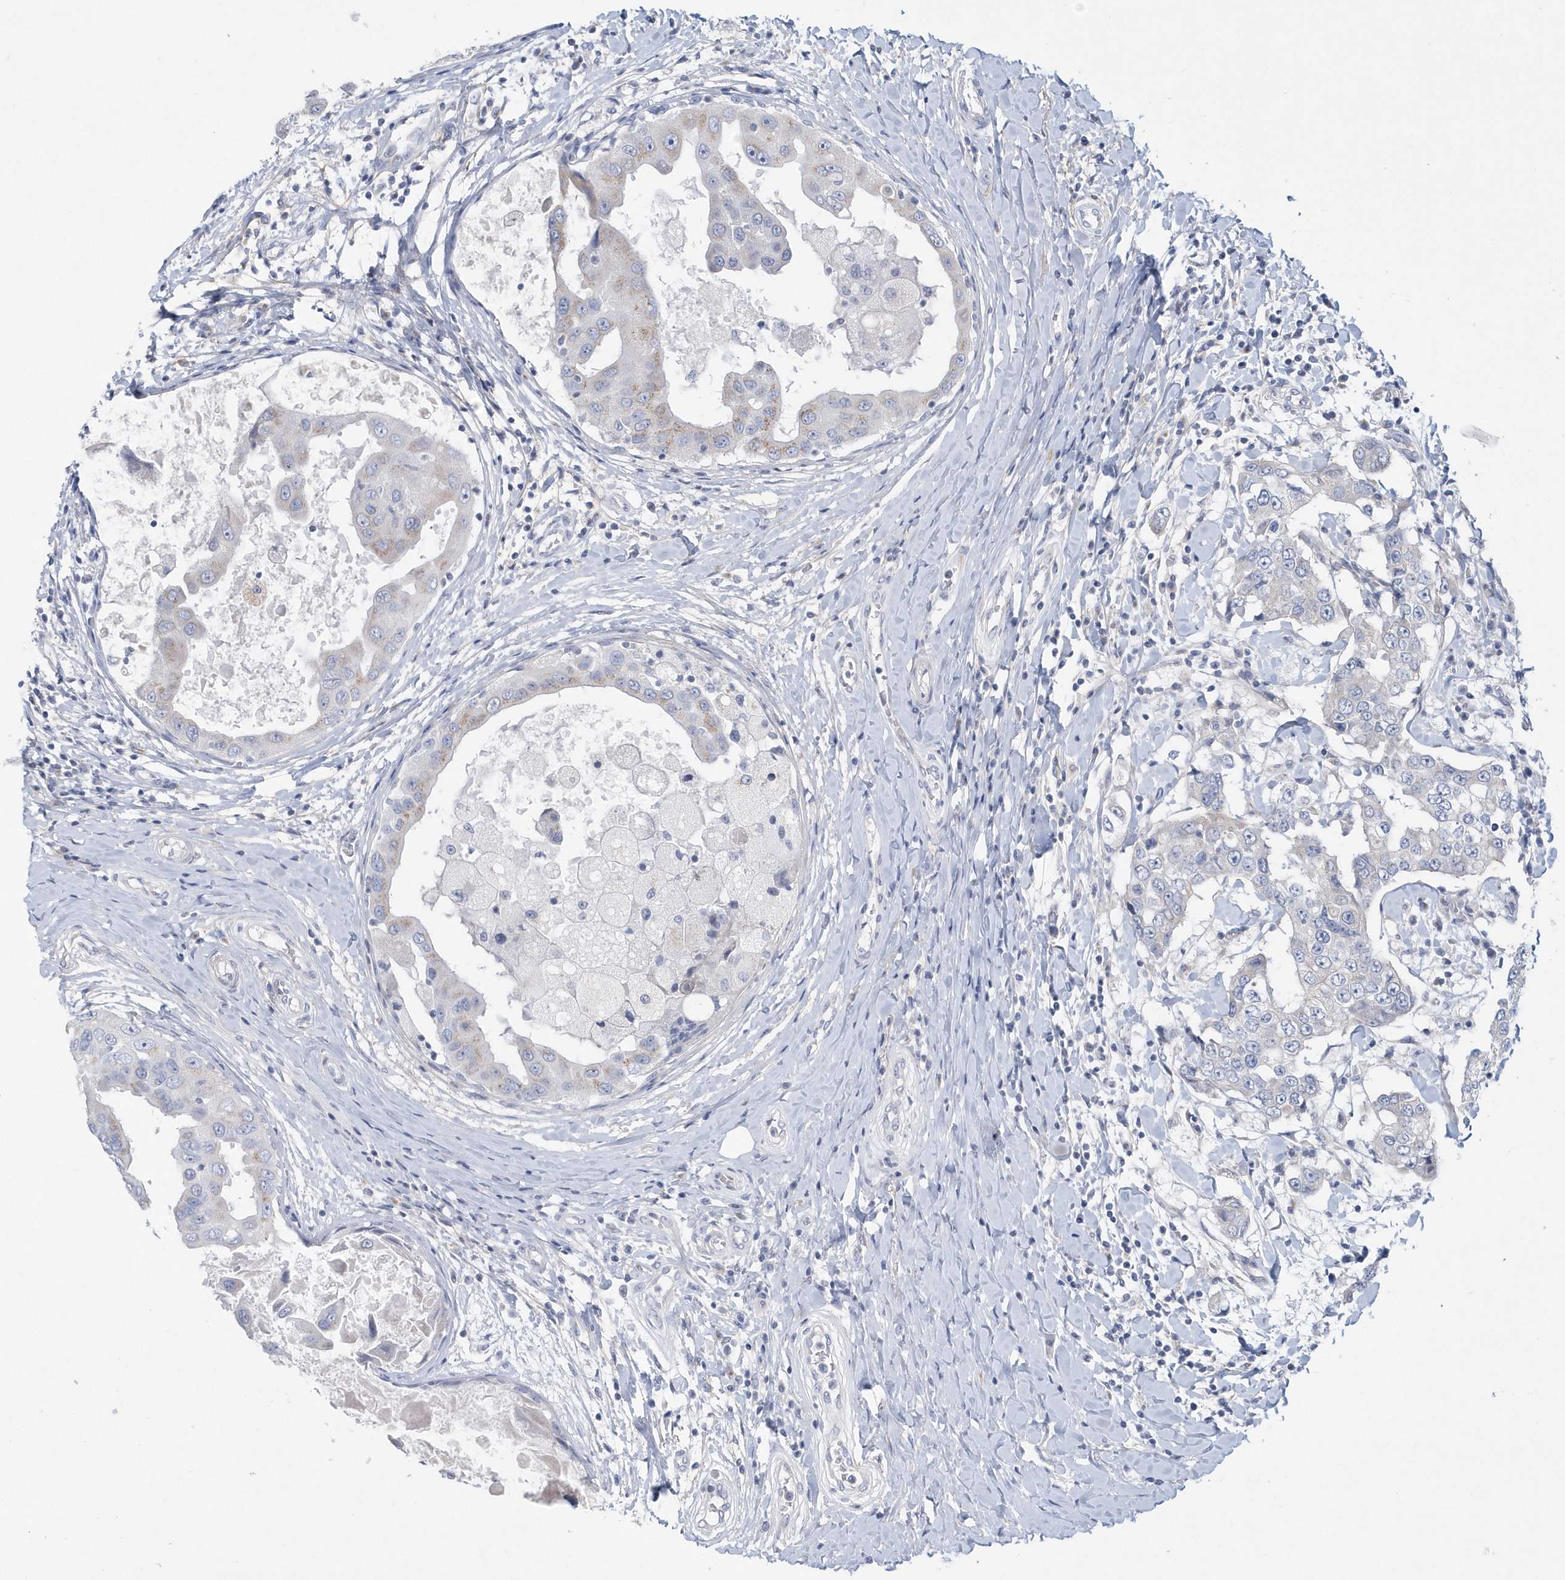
{"staining": {"intensity": "negative", "quantity": "none", "location": "none"}, "tissue": "breast cancer", "cell_type": "Tumor cells", "image_type": "cancer", "snomed": [{"axis": "morphology", "description": "Duct carcinoma"}, {"axis": "topography", "description": "Breast"}], "caption": "Micrograph shows no protein positivity in tumor cells of intraductal carcinoma (breast) tissue.", "gene": "SPATA18", "patient": {"sex": "female", "age": 27}}